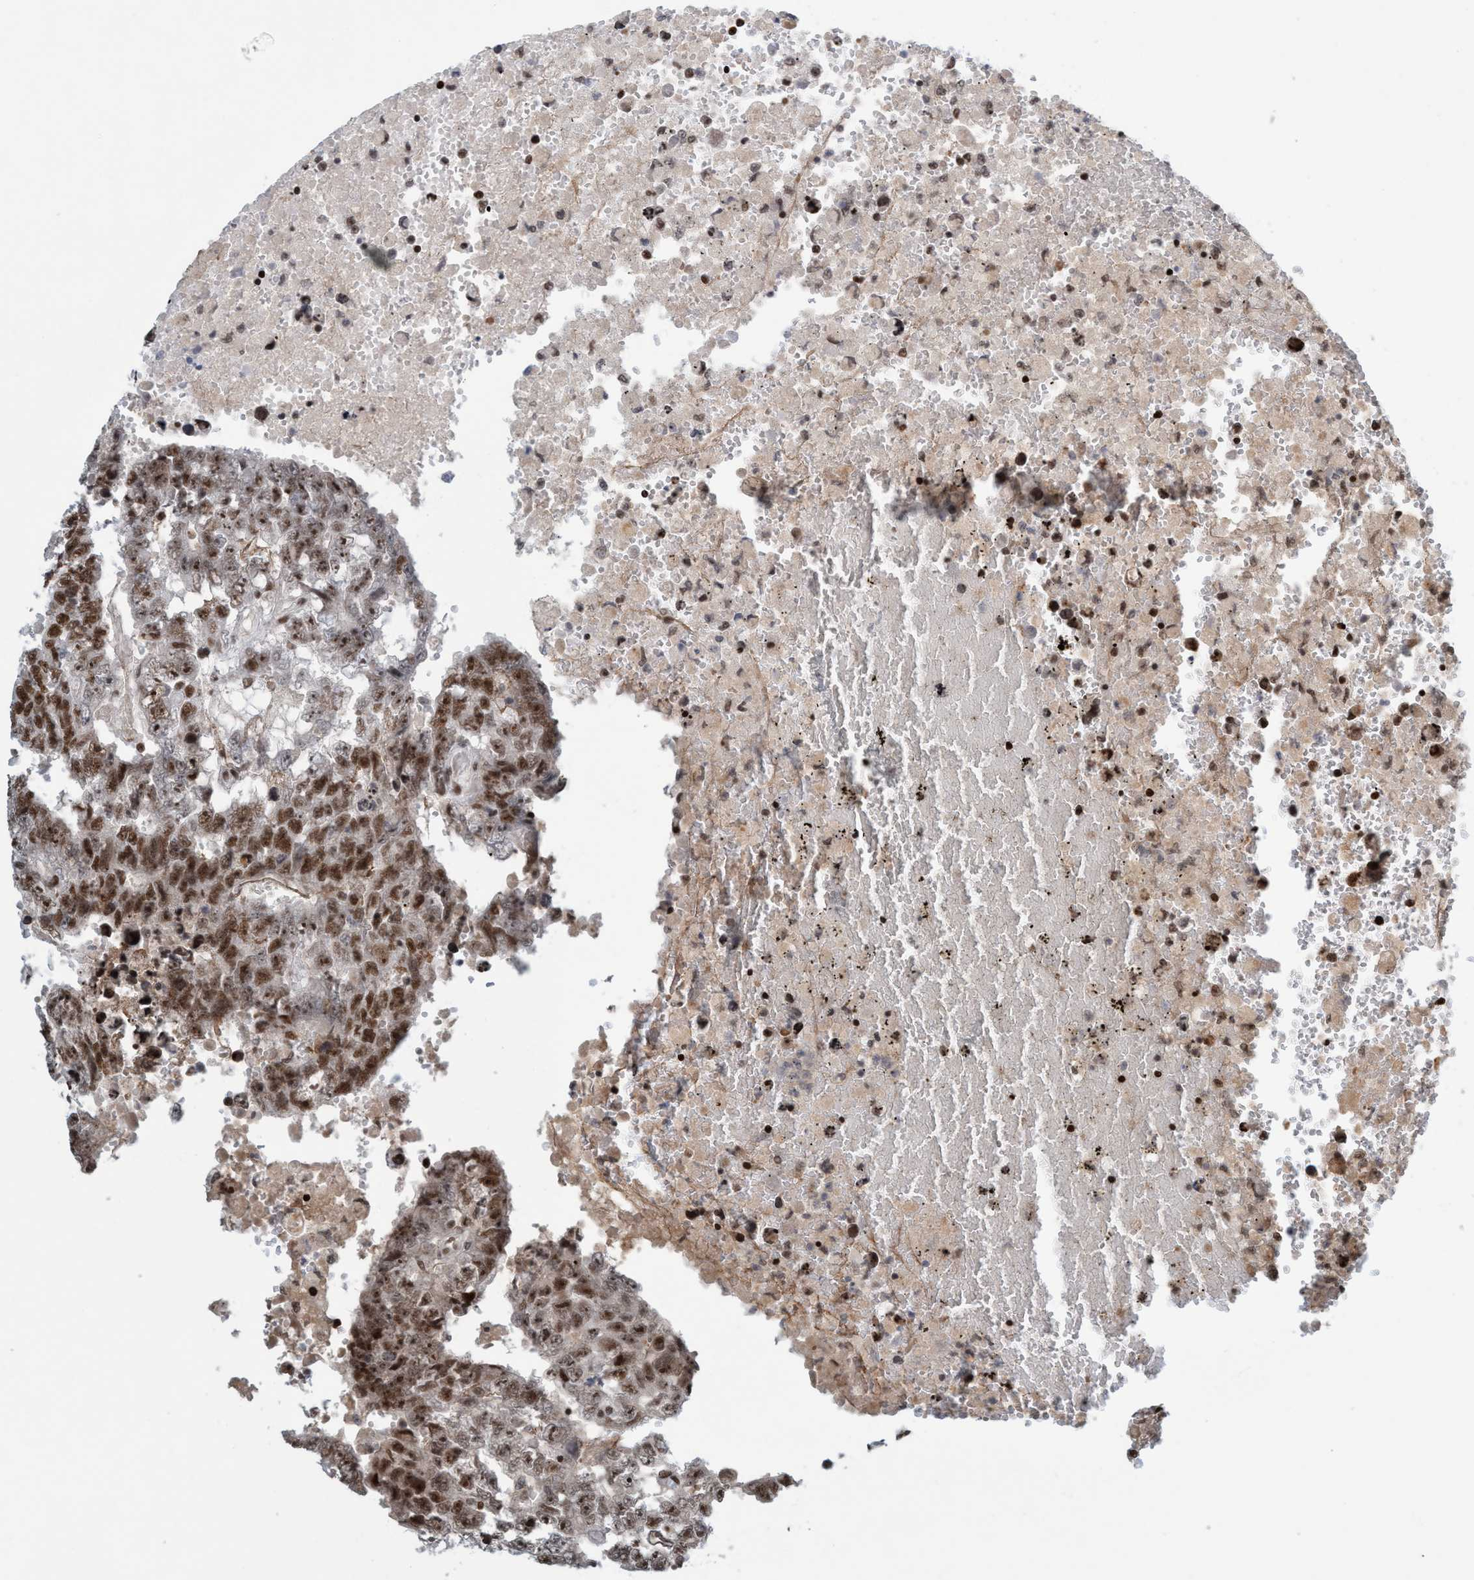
{"staining": {"intensity": "moderate", "quantity": ">75%", "location": "nuclear"}, "tissue": "testis cancer", "cell_type": "Tumor cells", "image_type": "cancer", "snomed": [{"axis": "morphology", "description": "Carcinoma, Embryonal, NOS"}, {"axis": "topography", "description": "Testis"}], "caption": "A medium amount of moderate nuclear staining is present in approximately >75% of tumor cells in testis cancer (embryonal carcinoma) tissue. The staining is performed using DAB brown chromogen to label protein expression. The nuclei are counter-stained blue using hematoxylin.", "gene": "SMCR8", "patient": {"sex": "male", "age": 25}}